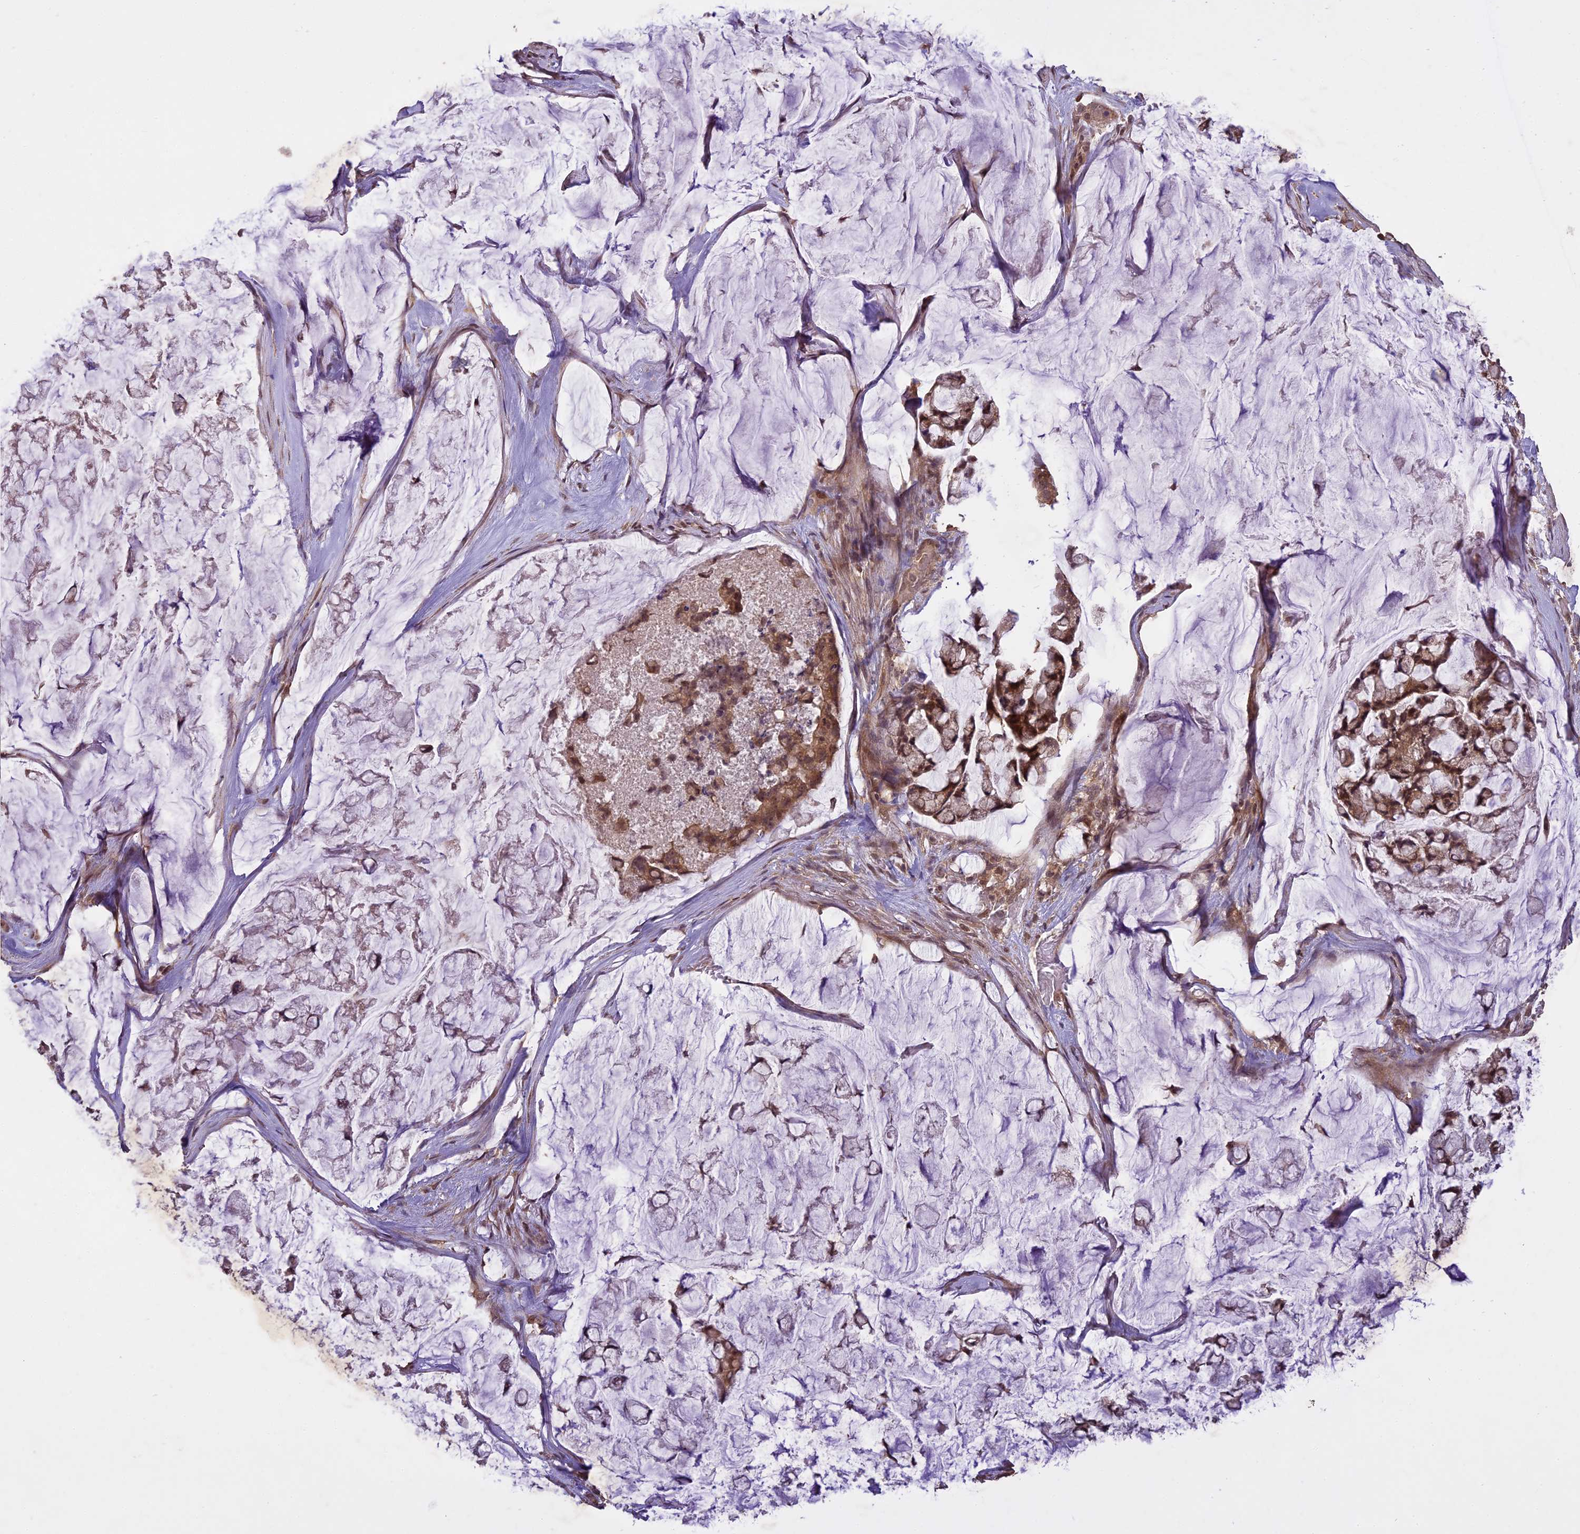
{"staining": {"intensity": "strong", "quantity": ">75%", "location": "cytoplasmic/membranous,nuclear"}, "tissue": "stomach cancer", "cell_type": "Tumor cells", "image_type": "cancer", "snomed": [{"axis": "morphology", "description": "Adenocarcinoma, NOS"}, {"axis": "topography", "description": "Stomach, lower"}], "caption": "Immunohistochemical staining of stomach adenocarcinoma reveals high levels of strong cytoplasmic/membranous and nuclear protein positivity in approximately >75% of tumor cells. (DAB (3,3'-diaminobenzidine) = brown stain, brightfield microscopy at high magnification).", "gene": "TIGD7", "patient": {"sex": "male", "age": 67}}